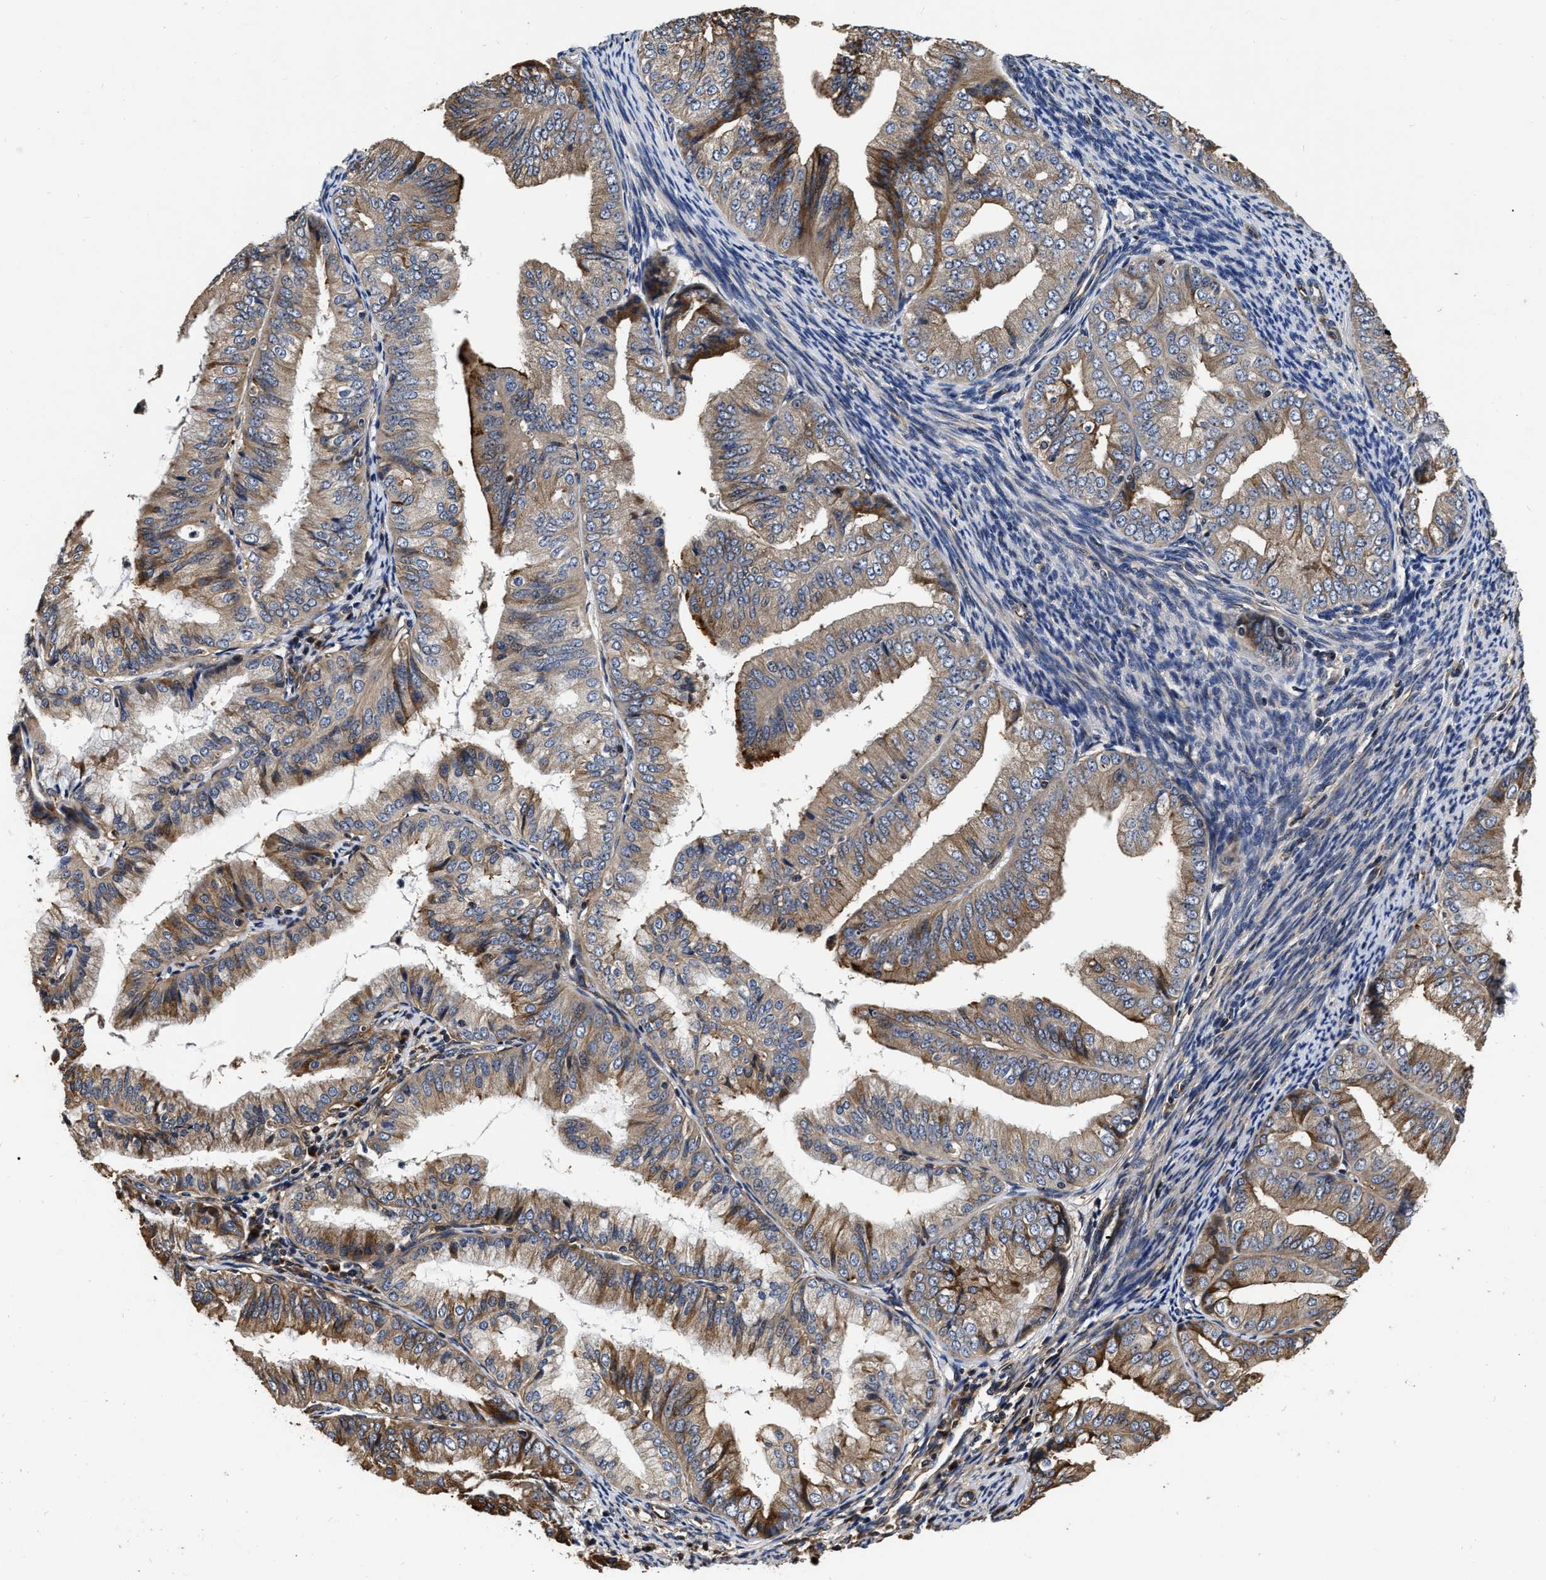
{"staining": {"intensity": "strong", "quantity": "25%-75%", "location": "cytoplasmic/membranous"}, "tissue": "endometrial cancer", "cell_type": "Tumor cells", "image_type": "cancer", "snomed": [{"axis": "morphology", "description": "Adenocarcinoma, NOS"}, {"axis": "topography", "description": "Endometrium"}], "caption": "Strong cytoplasmic/membranous expression for a protein is present in about 25%-75% of tumor cells of adenocarcinoma (endometrial) using immunohistochemistry.", "gene": "ABCG8", "patient": {"sex": "female", "age": 63}}